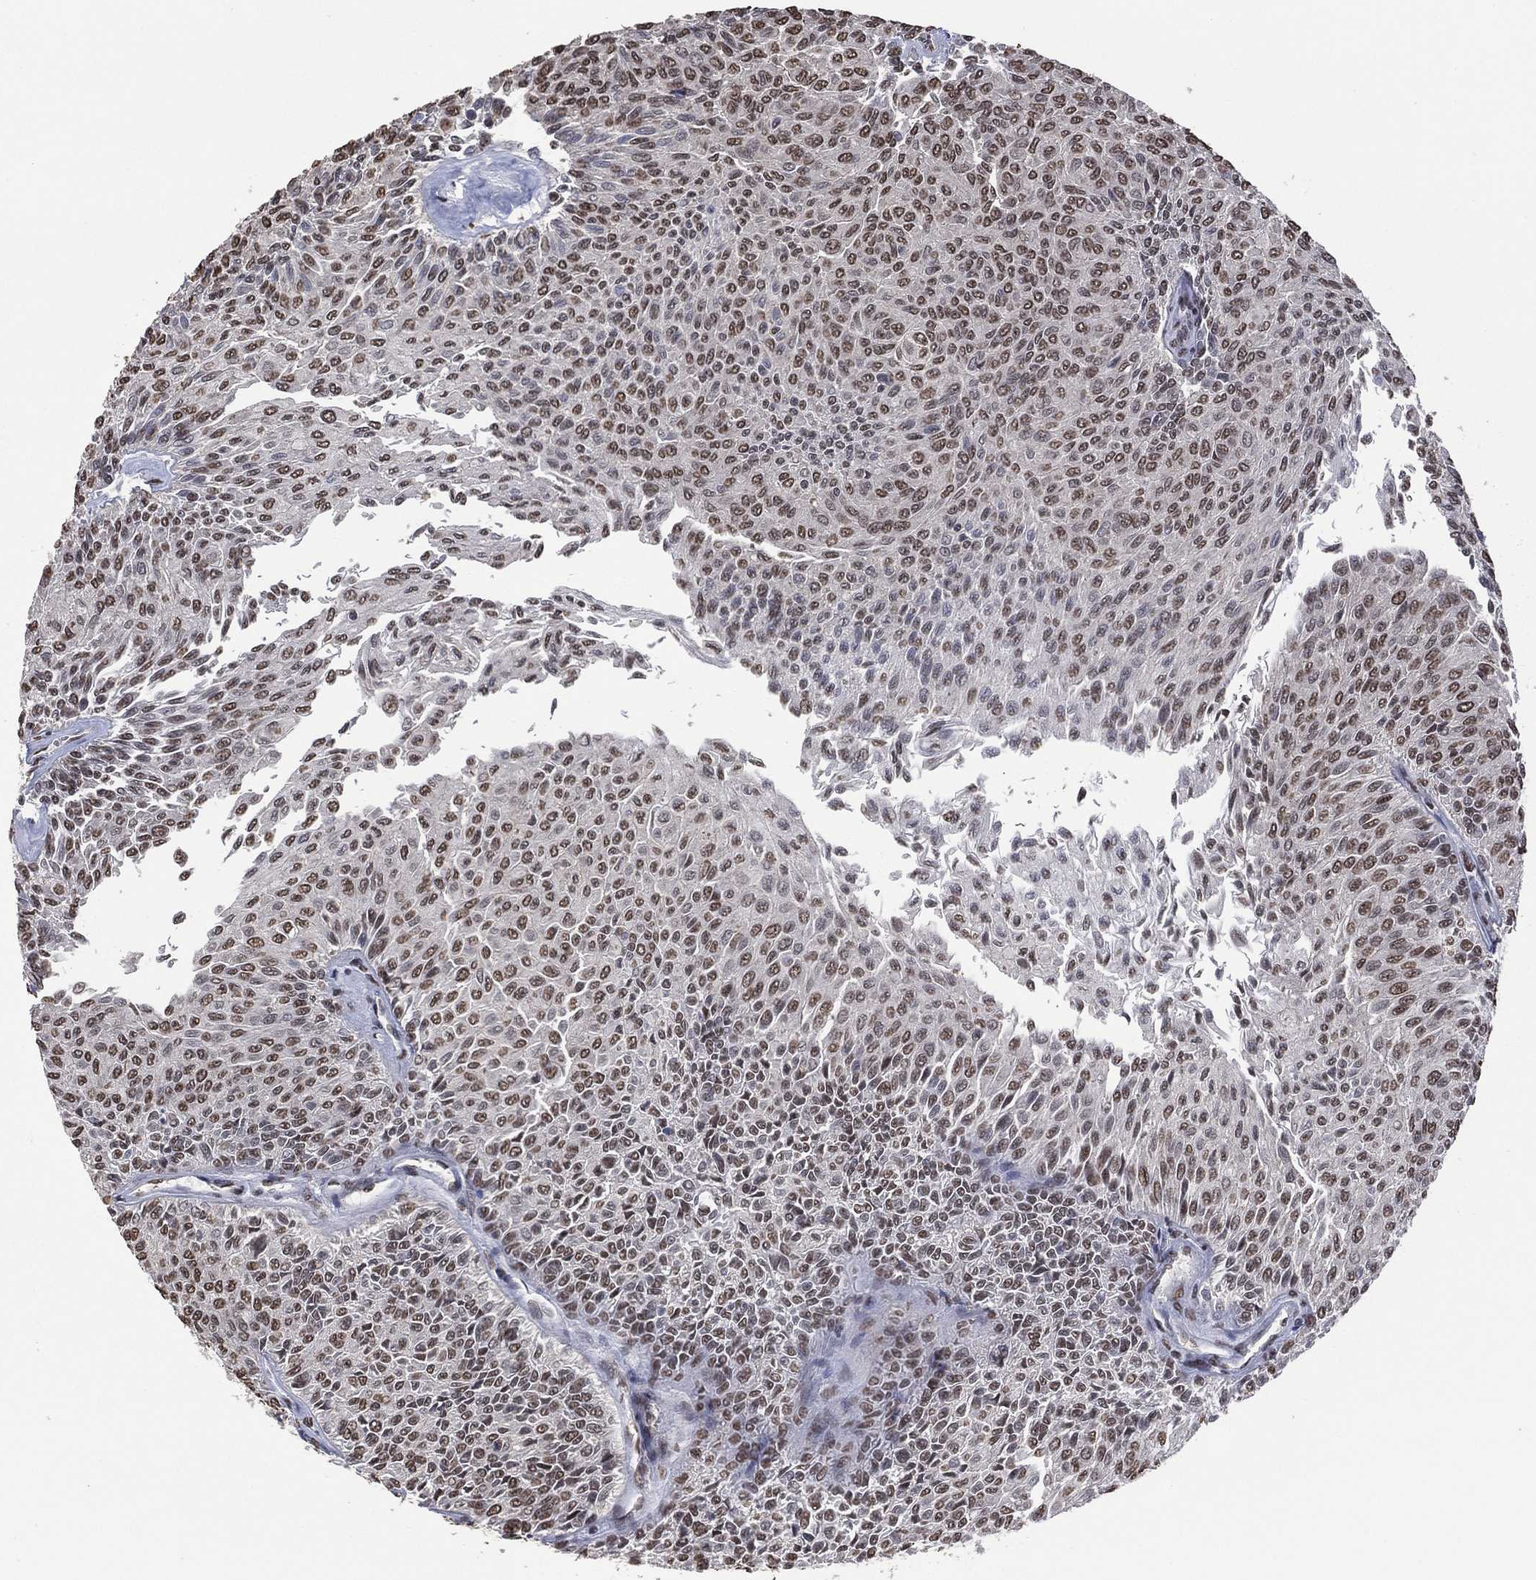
{"staining": {"intensity": "weak", "quantity": ">75%", "location": "nuclear"}, "tissue": "urothelial cancer", "cell_type": "Tumor cells", "image_type": "cancer", "snomed": [{"axis": "morphology", "description": "Urothelial carcinoma, Low grade"}, {"axis": "topography", "description": "Ureter, NOS"}, {"axis": "topography", "description": "Urinary bladder"}], "caption": "There is low levels of weak nuclear positivity in tumor cells of urothelial cancer, as demonstrated by immunohistochemical staining (brown color).", "gene": "EHMT1", "patient": {"sex": "male", "age": 78}}